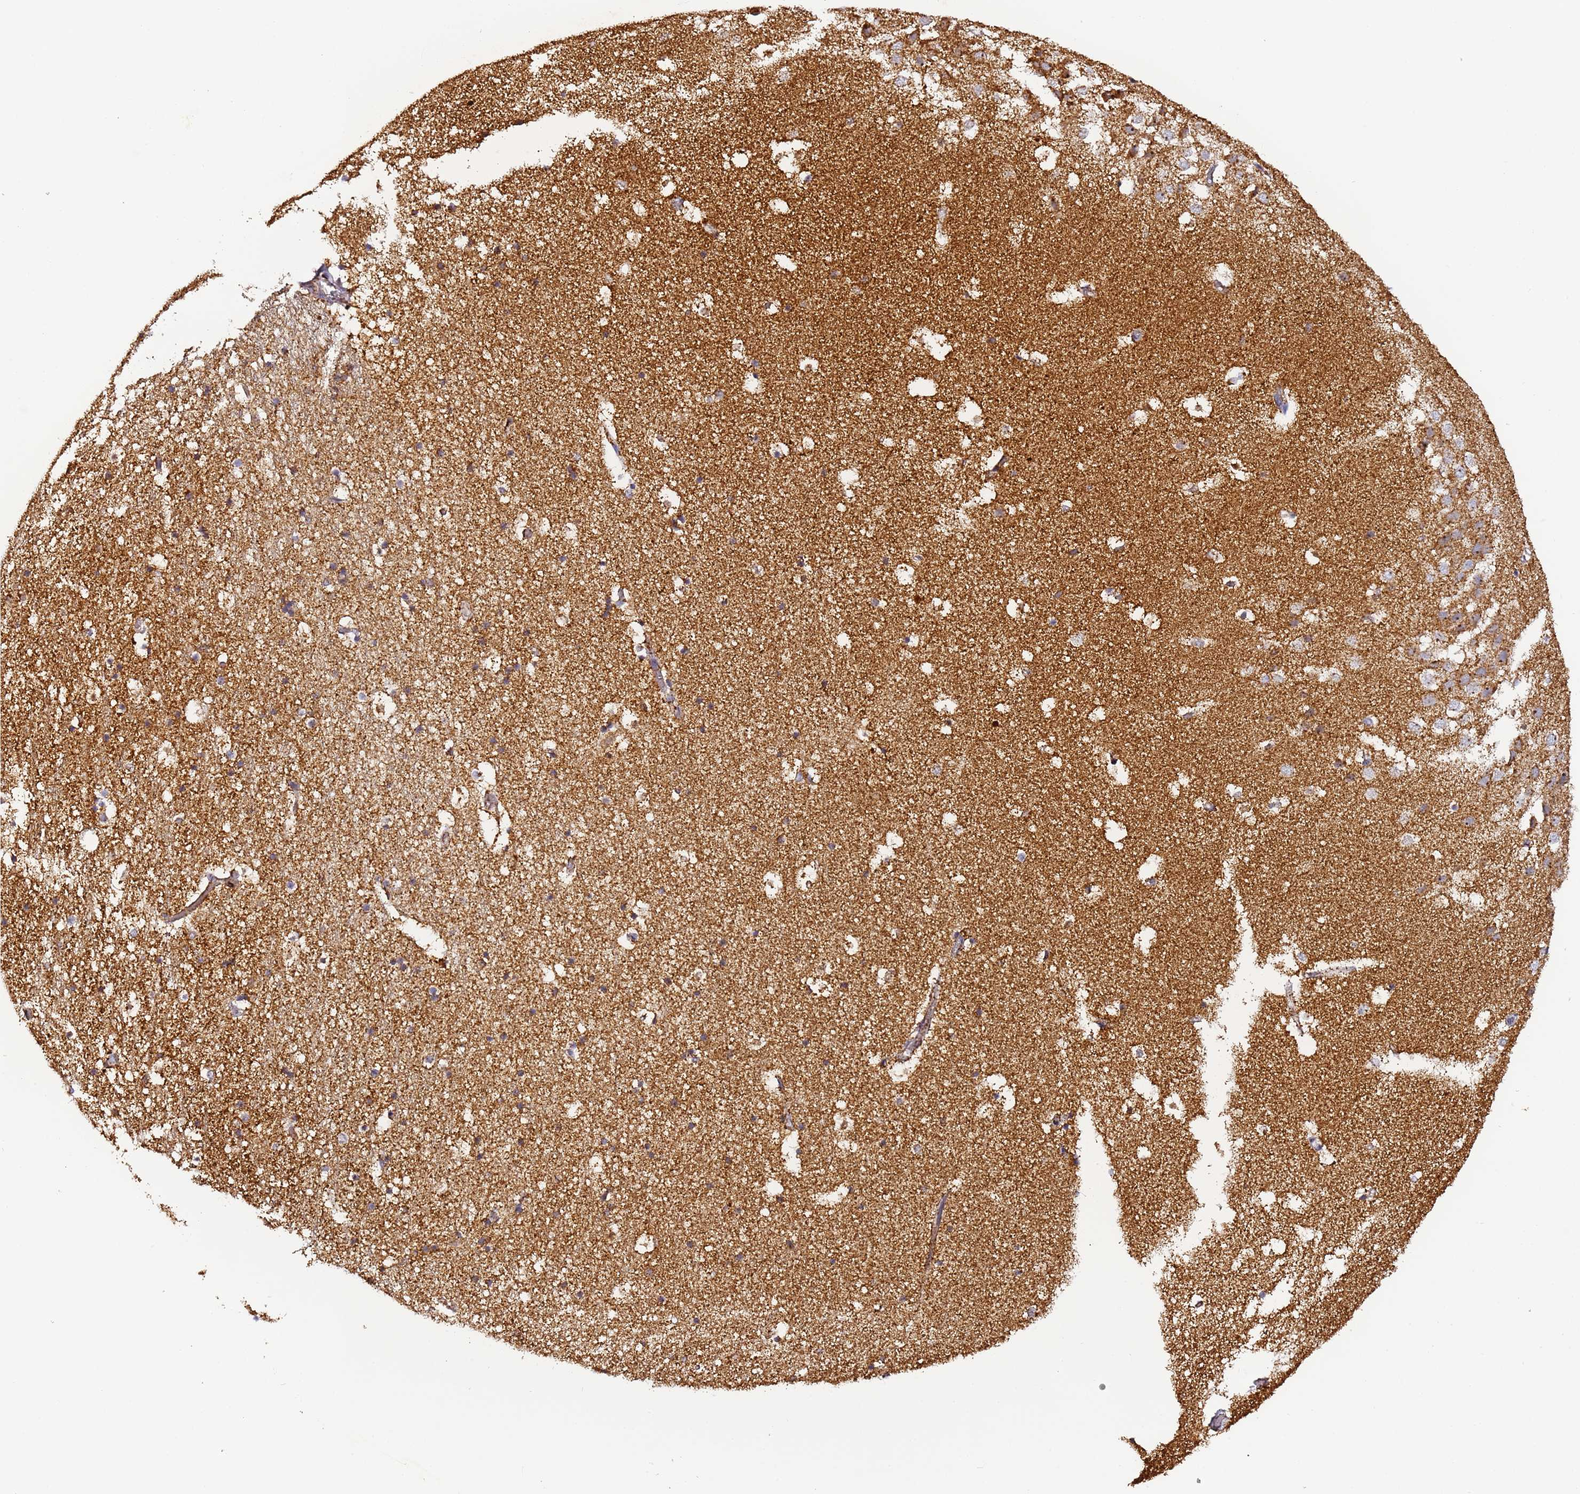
{"staining": {"intensity": "weak", "quantity": "<25%", "location": "cytoplasmic/membranous"}, "tissue": "hippocampus", "cell_type": "Glial cells", "image_type": "normal", "snomed": [{"axis": "morphology", "description": "Normal tissue, NOS"}, {"axis": "topography", "description": "Hippocampus"}], "caption": "The IHC photomicrograph has no significant positivity in glial cells of hippocampus.", "gene": "FRG2B", "patient": {"sex": "female", "age": 52}}